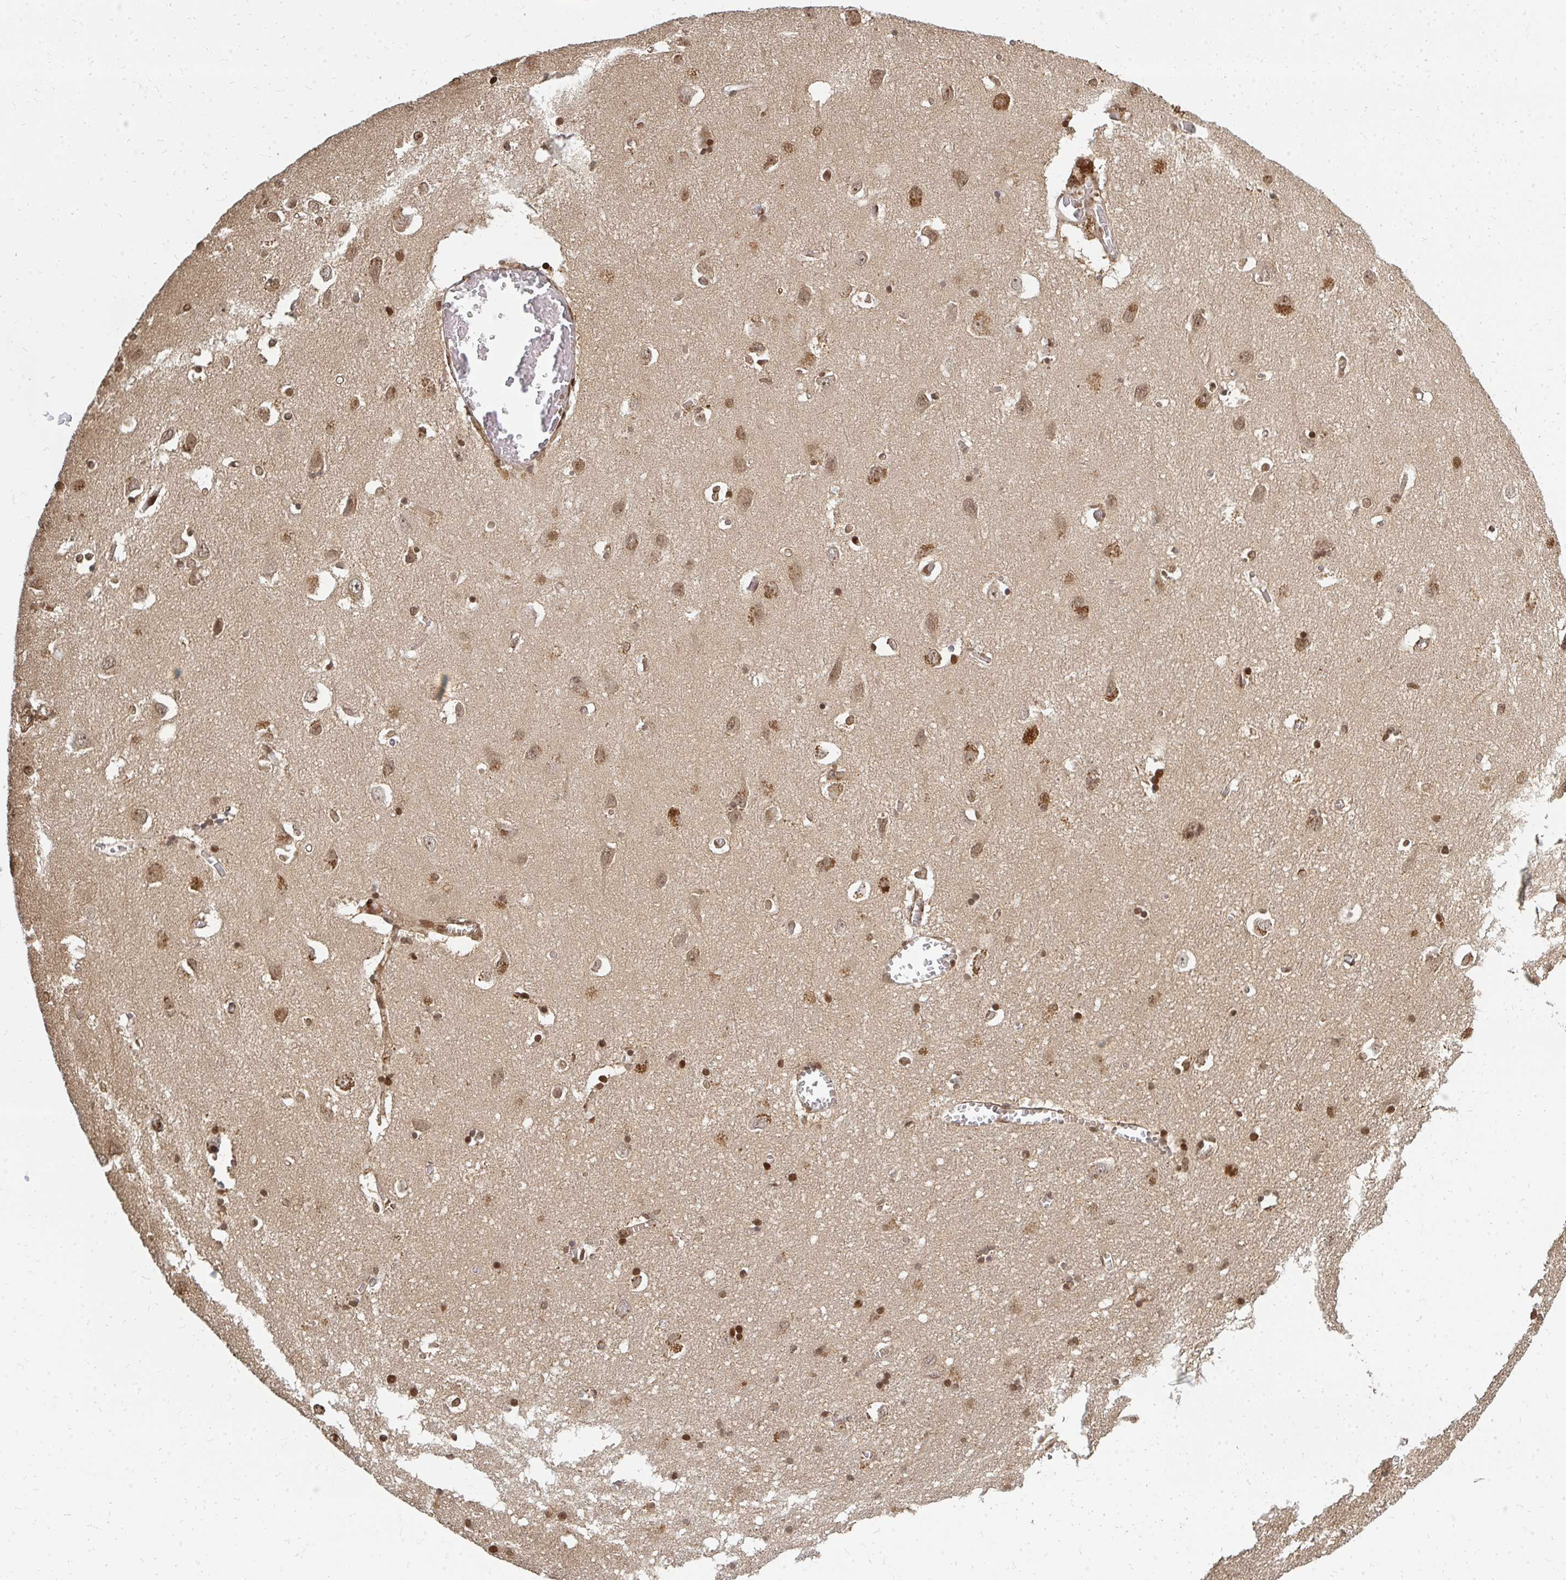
{"staining": {"intensity": "moderate", "quantity": "25%-75%", "location": "cytoplasmic/membranous,nuclear"}, "tissue": "cerebral cortex", "cell_type": "Endothelial cells", "image_type": "normal", "snomed": [{"axis": "morphology", "description": "Normal tissue, NOS"}, {"axis": "topography", "description": "Cerebral cortex"}], "caption": "A medium amount of moderate cytoplasmic/membranous,nuclear expression is seen in approximately 25%-75% of endothelial cells in normal cerebral cortex. Nuclei are stained in blue.", "gene": "ZNF285", "patient": {"sex": "male", "age": 70}}